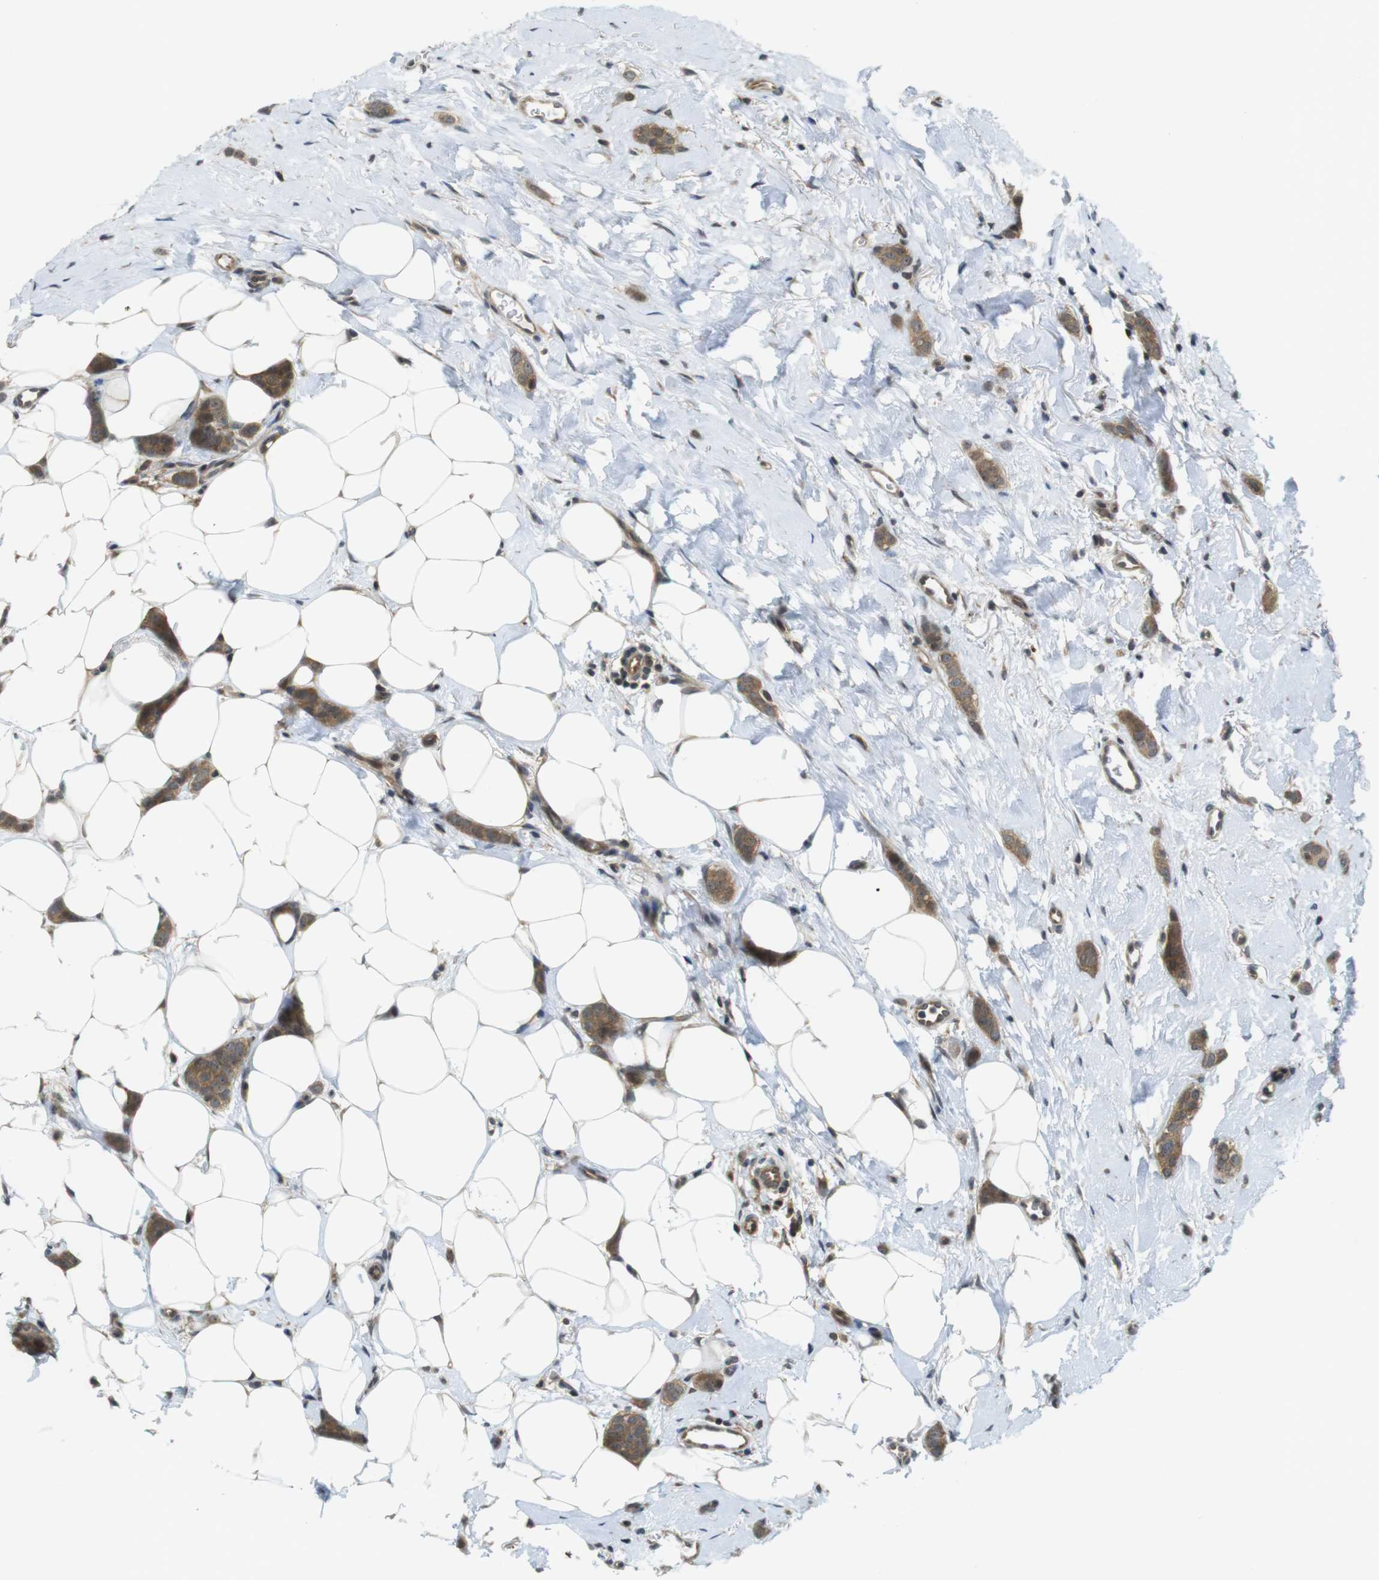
{"staining": {"intensity": "moderate", "quantity": ">75%", "location": "cytoplasmic/membranous"}, "tissue": "breast cancer", "cell_type": "Tumor cells", "image_type": "cancer", "snomed": [{"axis": "morphology", "description": "Lobular carcinoma"}, {"axis": "topography", "description": "Skin"}, {"axis": "topography", "description": "Breast"}], "caption": "Breast lobular carcinoma tissue exhibits moderate cytoplasmic/membranous positivity in about >75% of tumor cells, visualized by immunohistochemistry. Immunohistochemistry (ihc) stains the protein of interest in brown and the nuclei are stained blue.", "gene": "CC2D1A", "patient": {"sex": "female", "age": 46}}